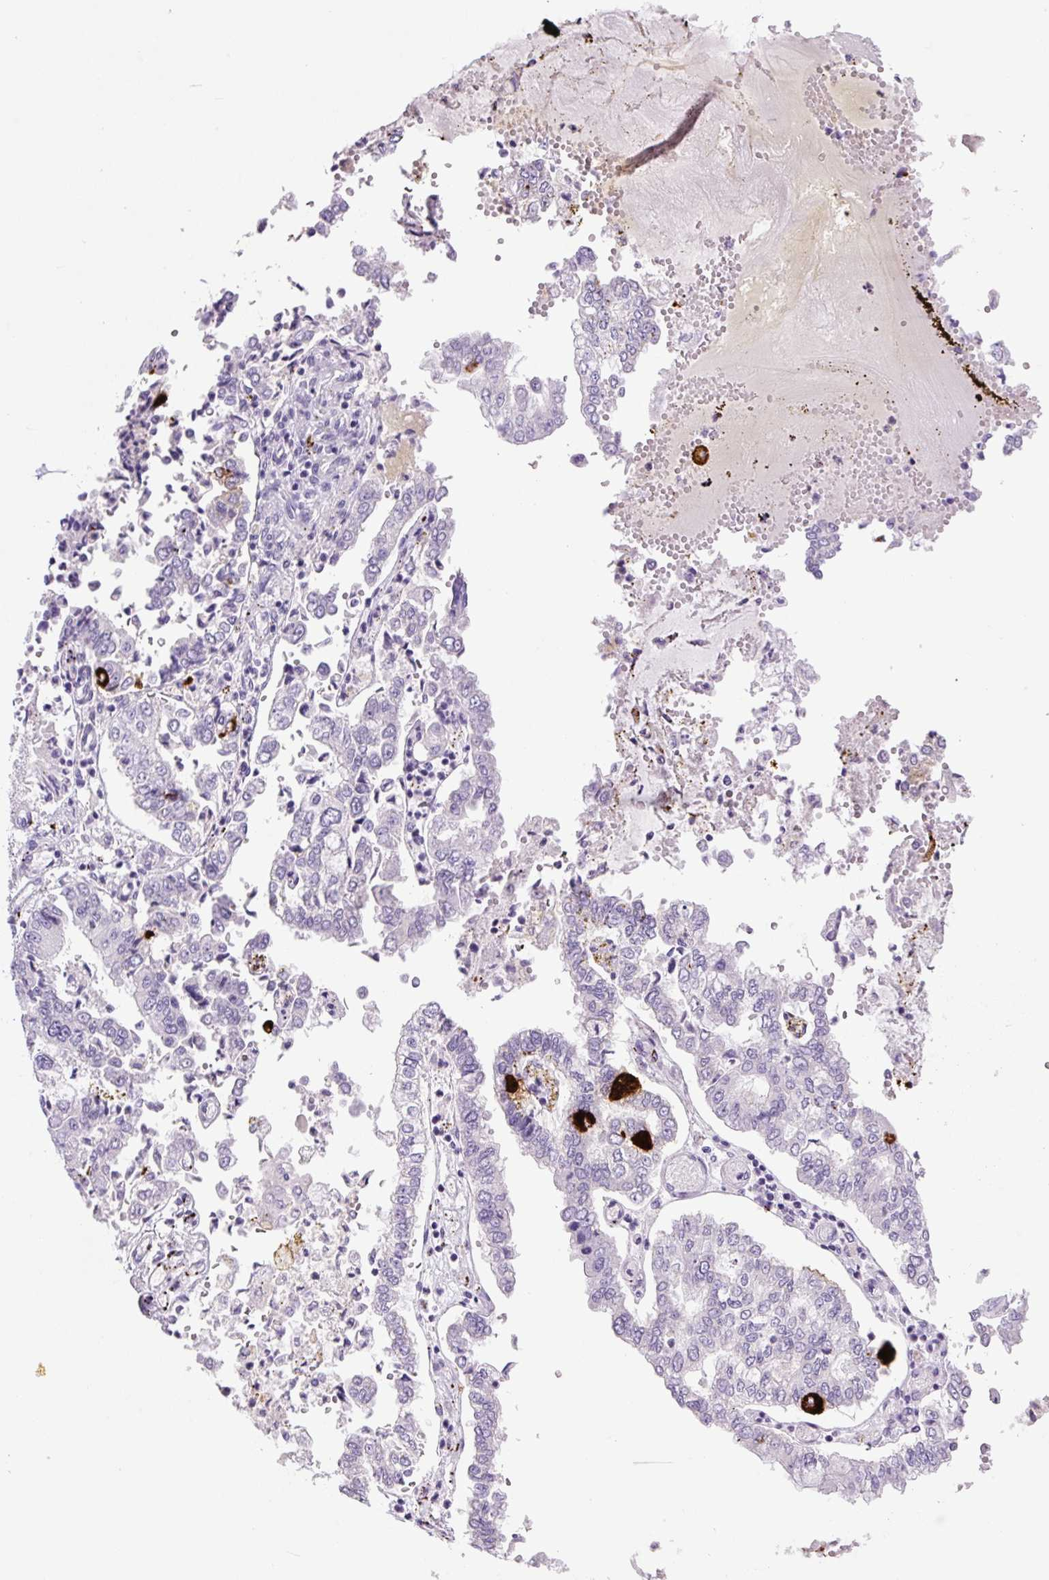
{"staining": {"intensity": "negative", "quantity": "none", "location": "none"}, "tissue": "stomach cancer", "cell_type": "Tumor cells", "image_type": "cancer", "snomed": [{"axis": "morphology", "description": "Adenocarcinoma, NOS"}, {"axis": "topography", "description": "Stomach"}], "caption": "A high-resolution histopathology image shows immunohistochemistry staining of stomach cancer, which displays no significant staining in tumor cells.", "gene": "CHGA", "patient": {"sex": "male", "age": 76}}